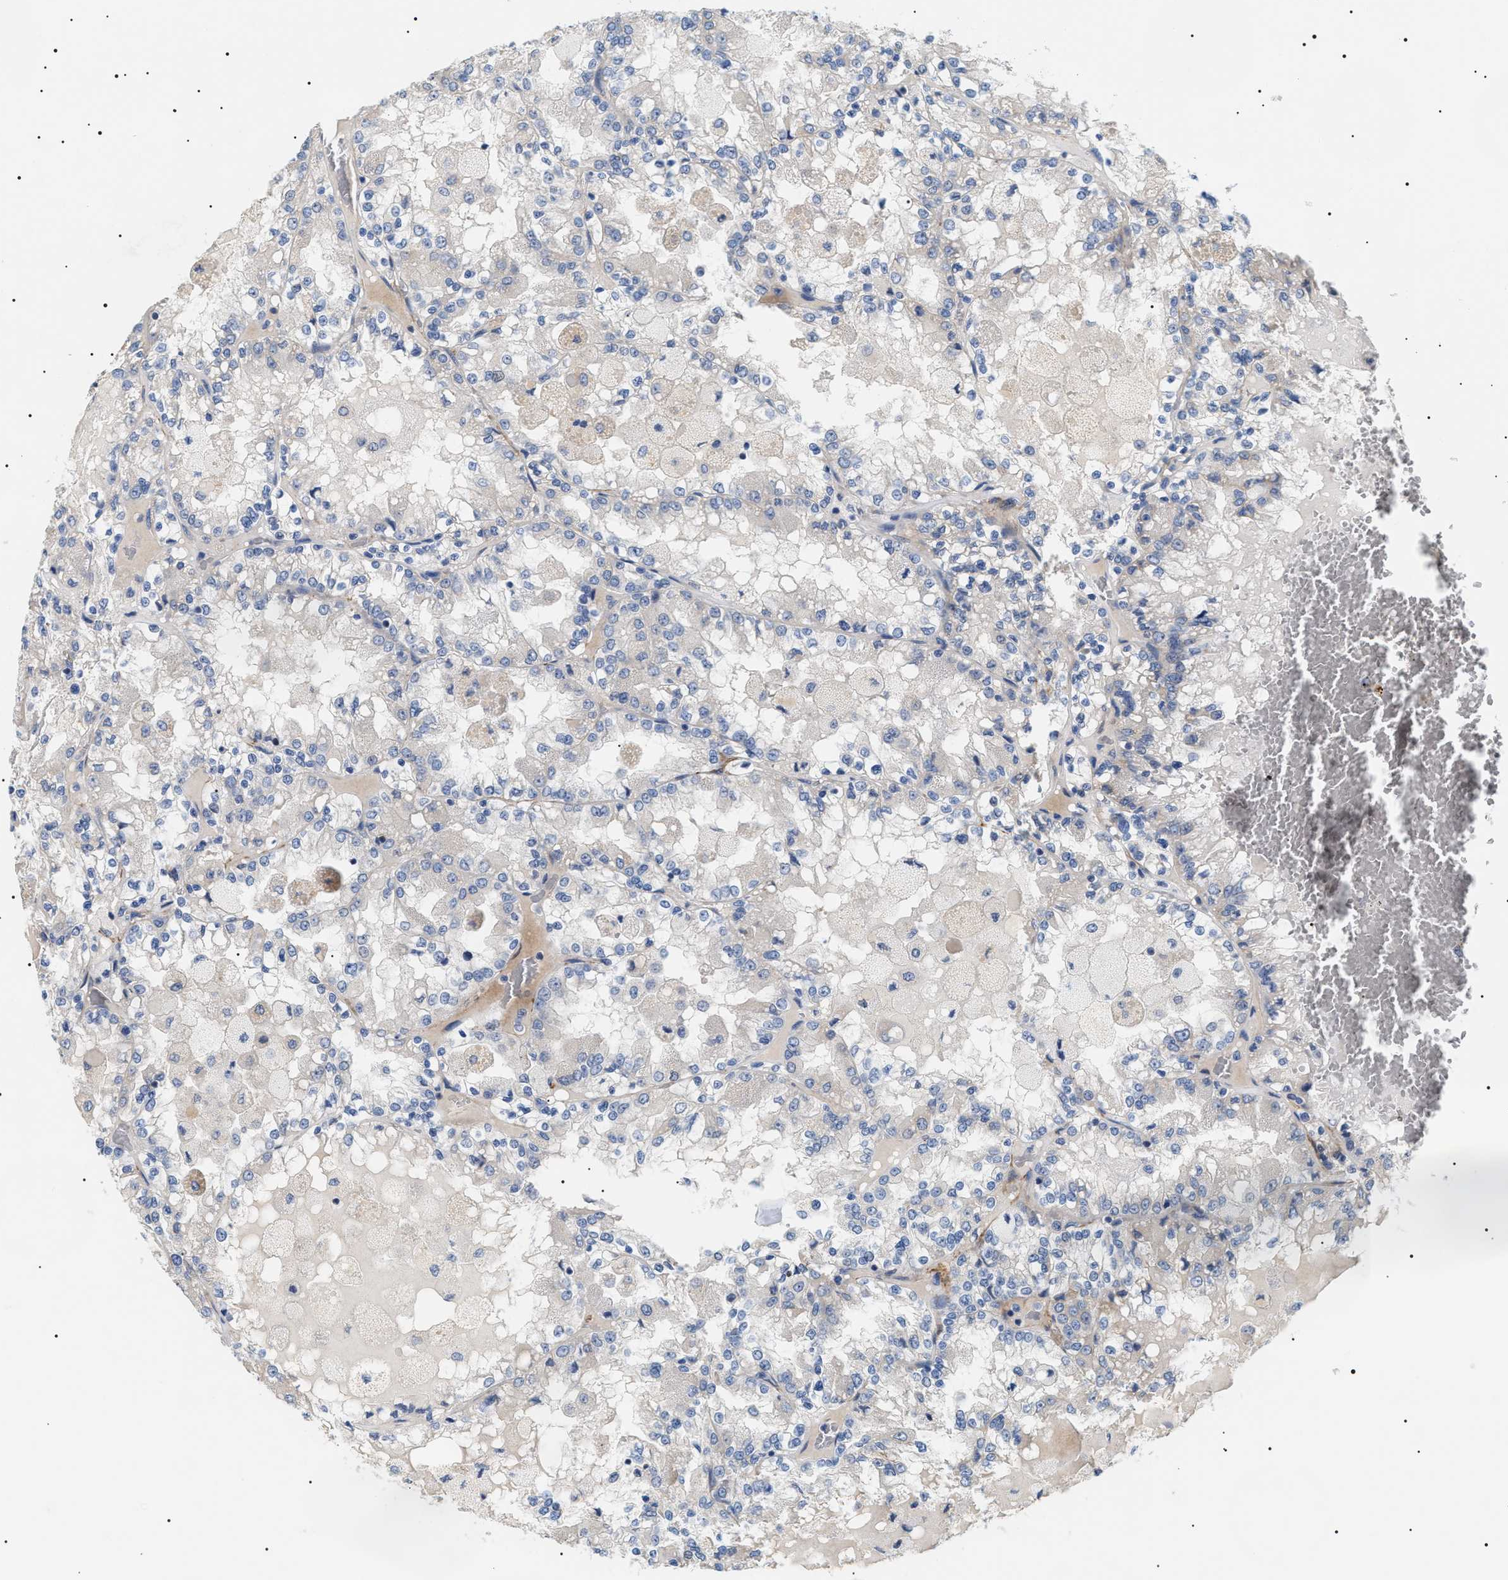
{"staining": {"intensity": "negative", "quantity": "none", "location": "none"}, "tissue": "renal cancer", "cell_type": "Tumor cells", "image_type": "cancer", "snomed": [{"axis": "morphology", "description": "Adenocarcinoma, NOS"}, {"axis": "topography", "description": "Kidney"}], "caption": "The IHC image has no significant expression in tumor cells of renal cancer (adenocarcinoma) tissue.", "gene": "TMEM222", "patient": {"sex": "female", "age": 56}}